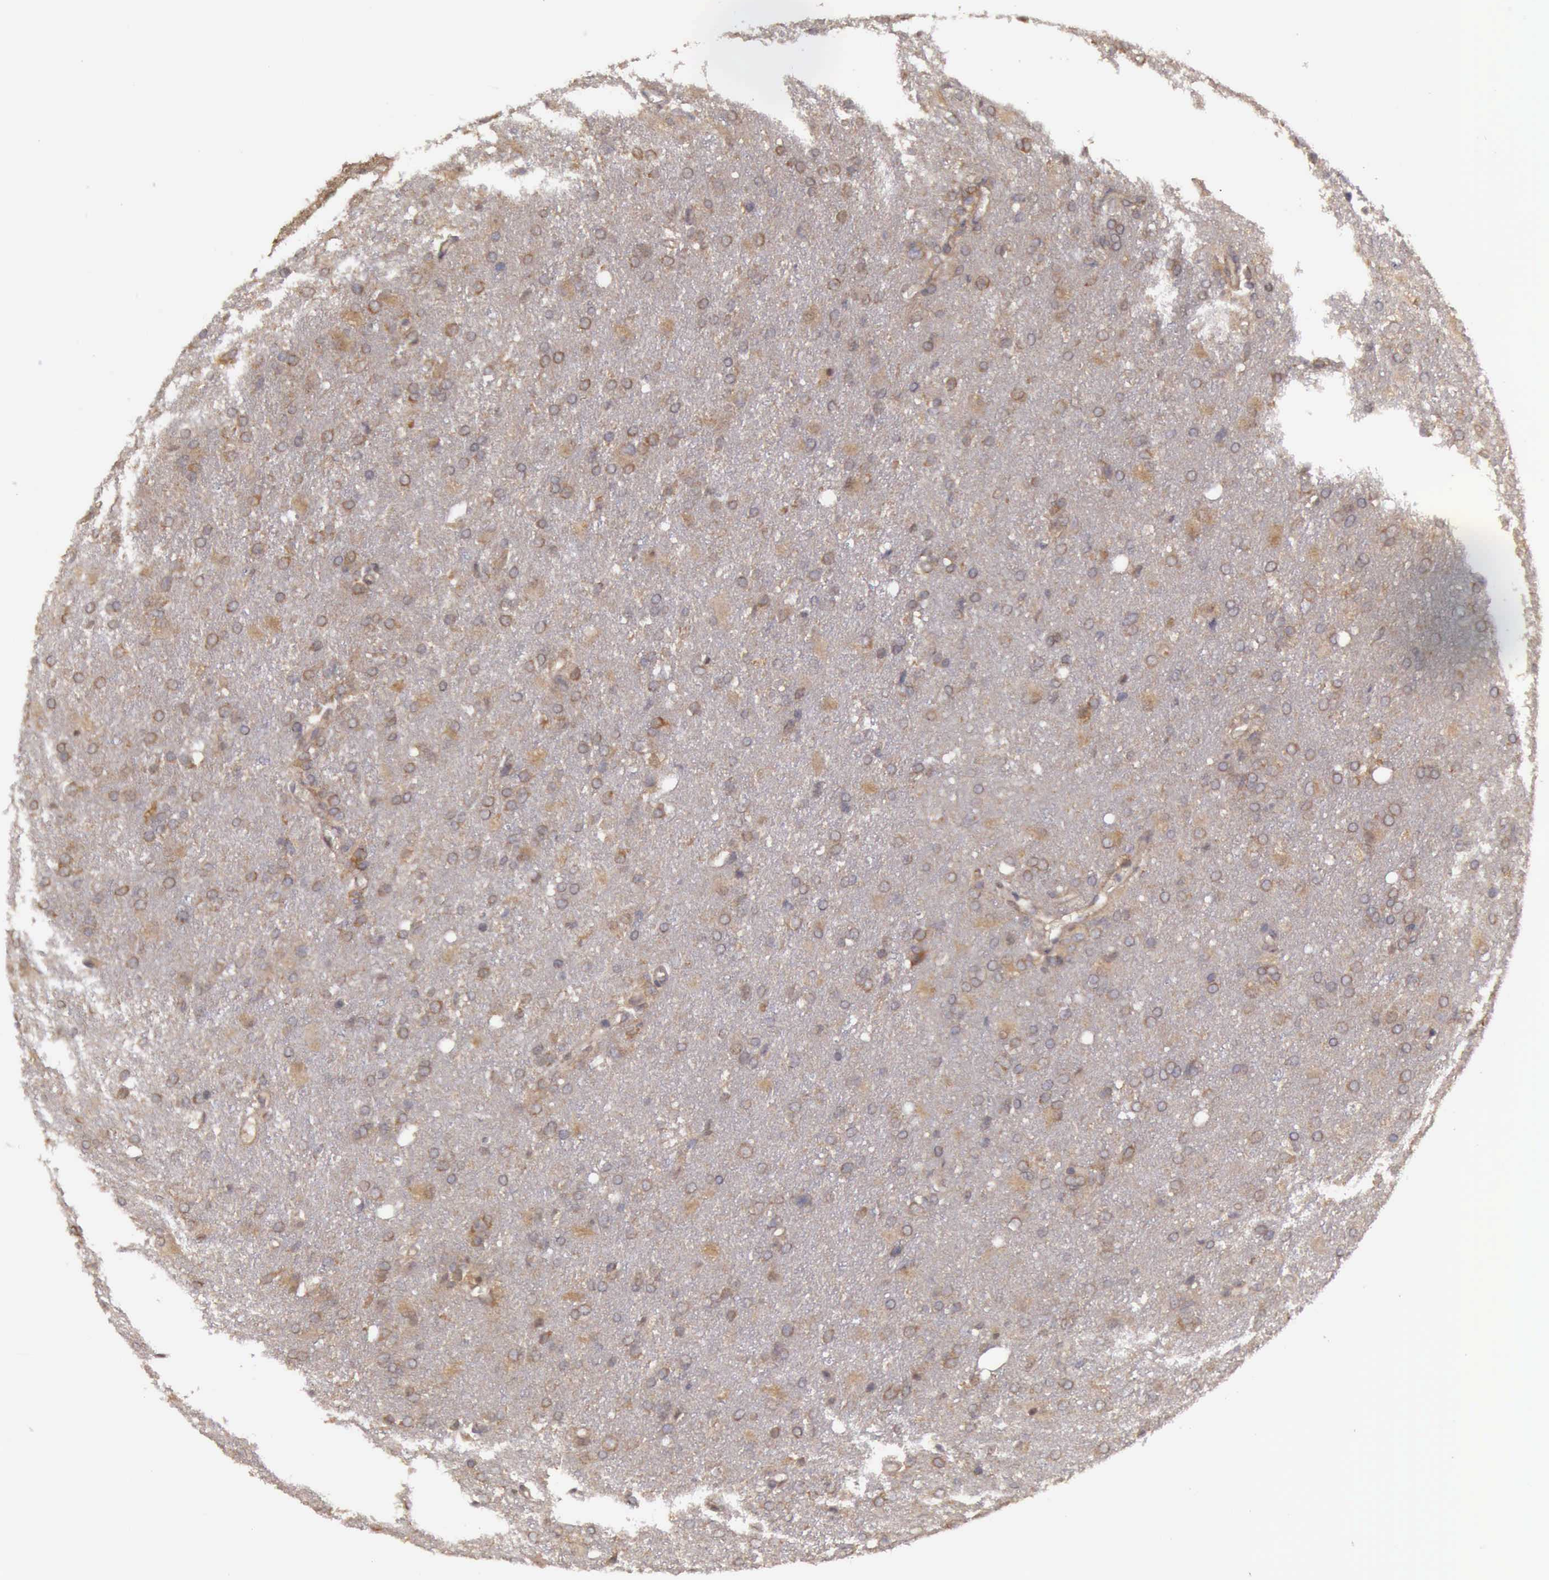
{"staining": {"intensity": "weak", "quantity": ">75%", "location": "cytoplasmic/membranous"}, "tissue": "glioma", "cell_type": "Tumor cells", "image_type": "cancer", "snomed": [{"axis": "morphology", "description": "Glioma, malignant, High grade"}, {"axis": "topography", "description": "Brain"}], "caption": "Protein expression analysis of malignant high-grade glioma exhibits weak cytoplasmic/membranous expression in approximately >75% of tumor cells.", "gene": "EIF5", "patient": {"sex": "male", "age": 68}}